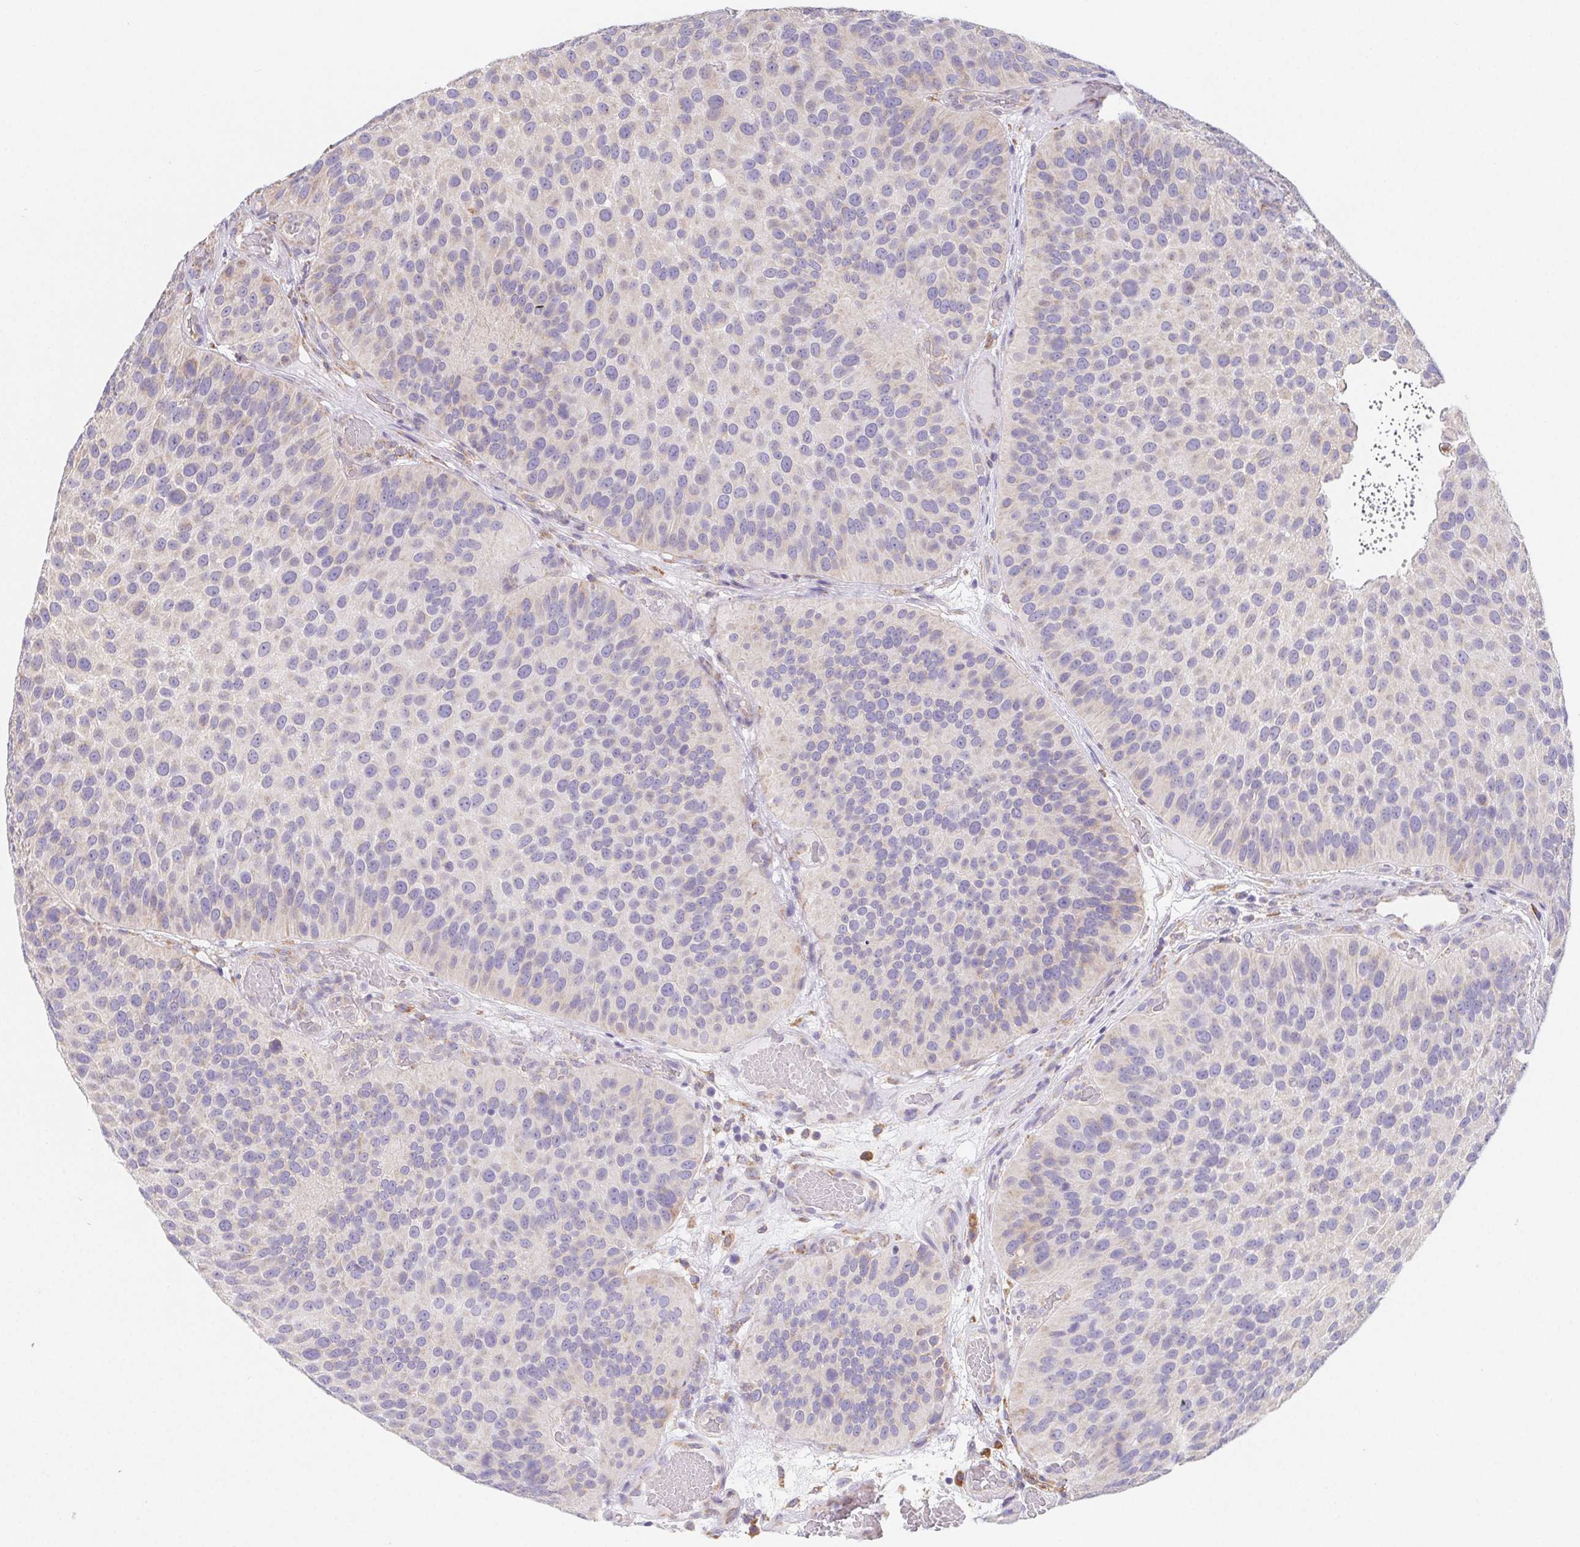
{"staining": {"intensity": "negative", "quantity": "none", "location": "none"}, "tissue": "urothelial cancer", "cell_type": "Tumor cells", "image_type": "cancer", "snomed": [{"axis": "morphology", "description": "Urothelial carcinoma, Low grade"}, {"axis": "topography", "description": "Urinary bladder"}], "caption": "Immunohistochemical staining of human urothelial carcinoma (low-grade) shows no significant staining in tumor cells. (DAB IHC, high magnification).", "gene": "ADAM8", "patient": {"sex": "male", "age": 76}}